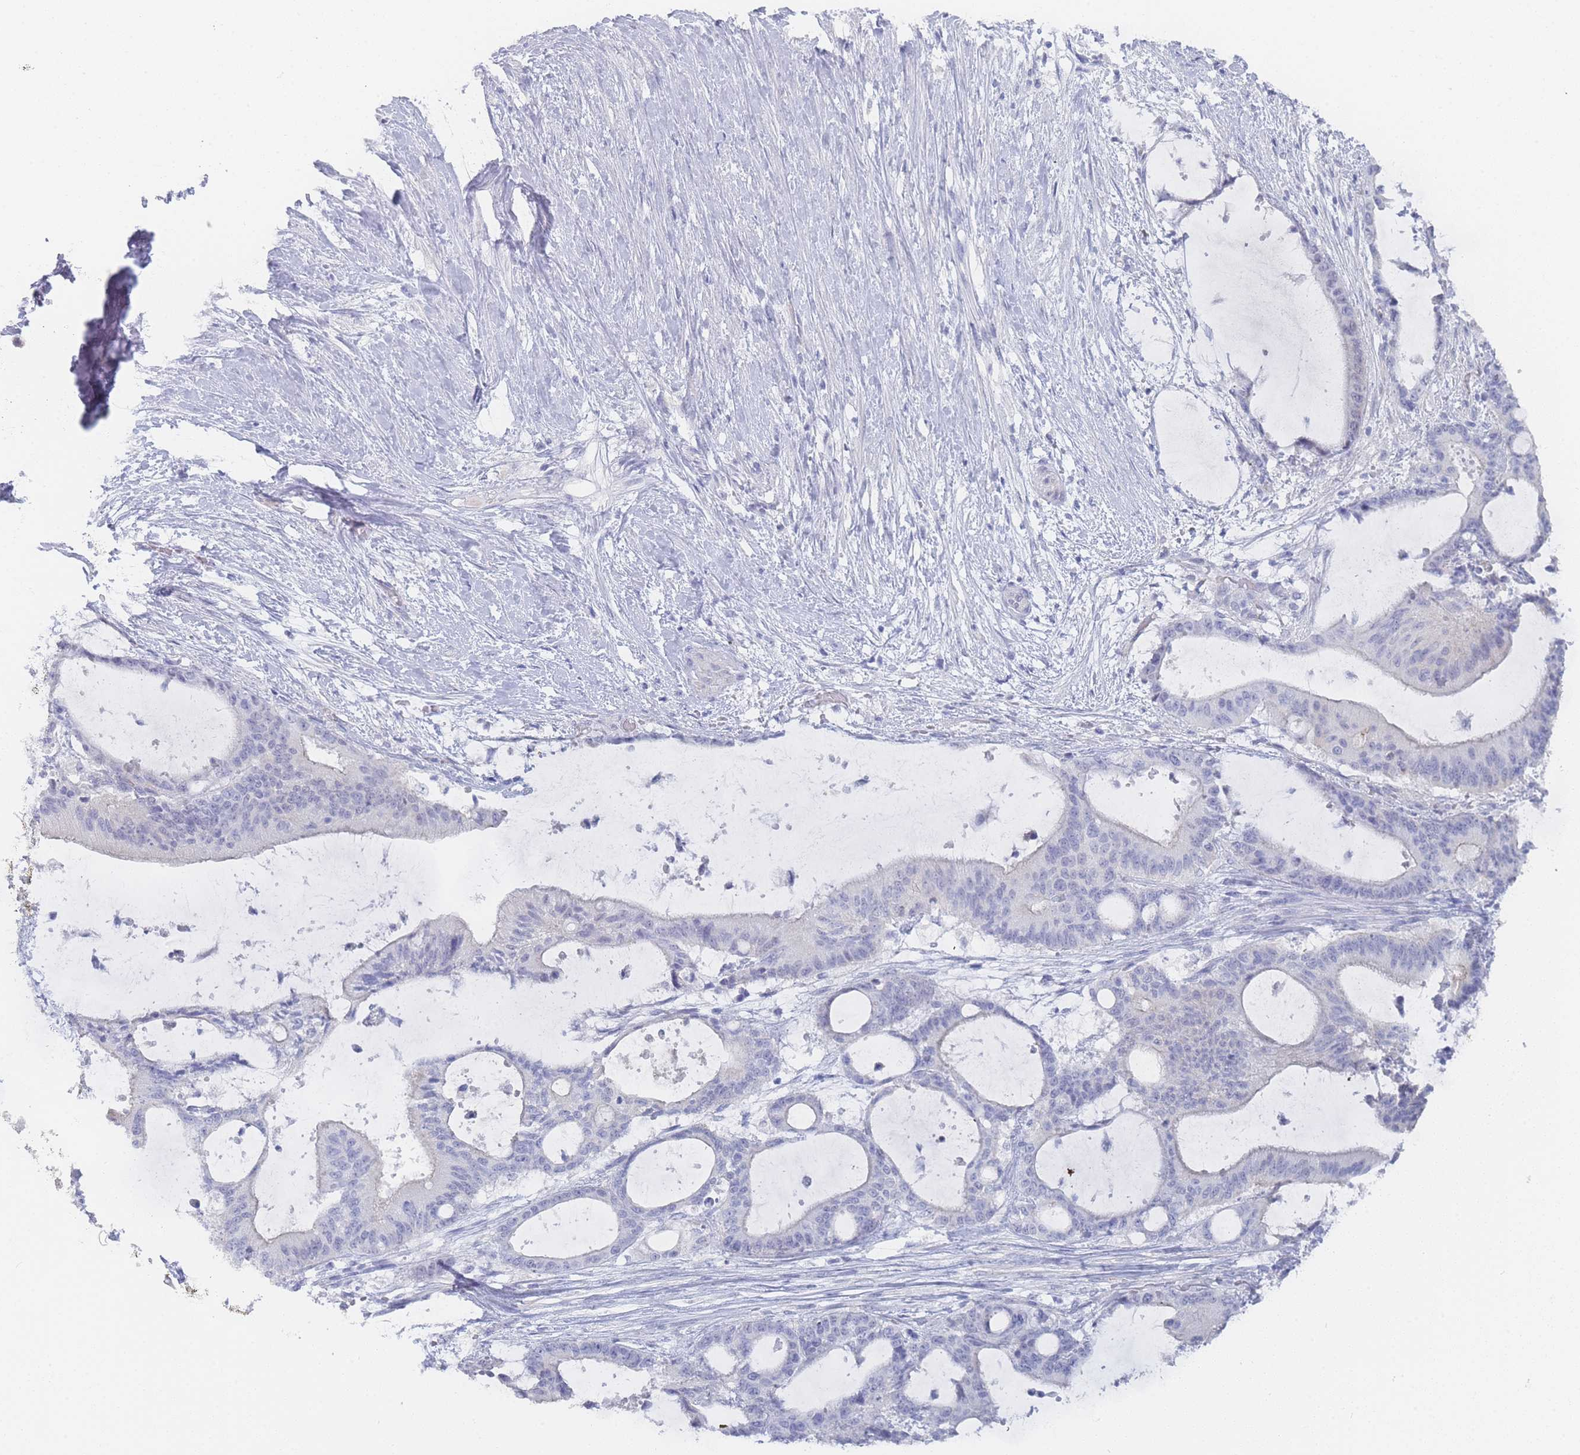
{"staining": {"intensity": "negative", "quantity": "none", "location": "none"}, "tissue": "liver cancer", "cell_type": "Tumor cells", "image_type": "cancer", "snomed": [{"axis": "morphology", "description": "Normal tissue, NOS"}, {"axis": "morphology", "description": "Cholangiocarcinoma"}, {"axis": "topography", "description": "Liver"}, {"axis": "topography", "description": "Peripheral nerve tissue"}], "caption": "IHC image of human liver cancer (cholangiocarcinoma) stained for a protein (brown), which demonstrates no expression in tumor cells.", "gene": "IMPG1", "patient": {"sex": "female", "age": 73}}